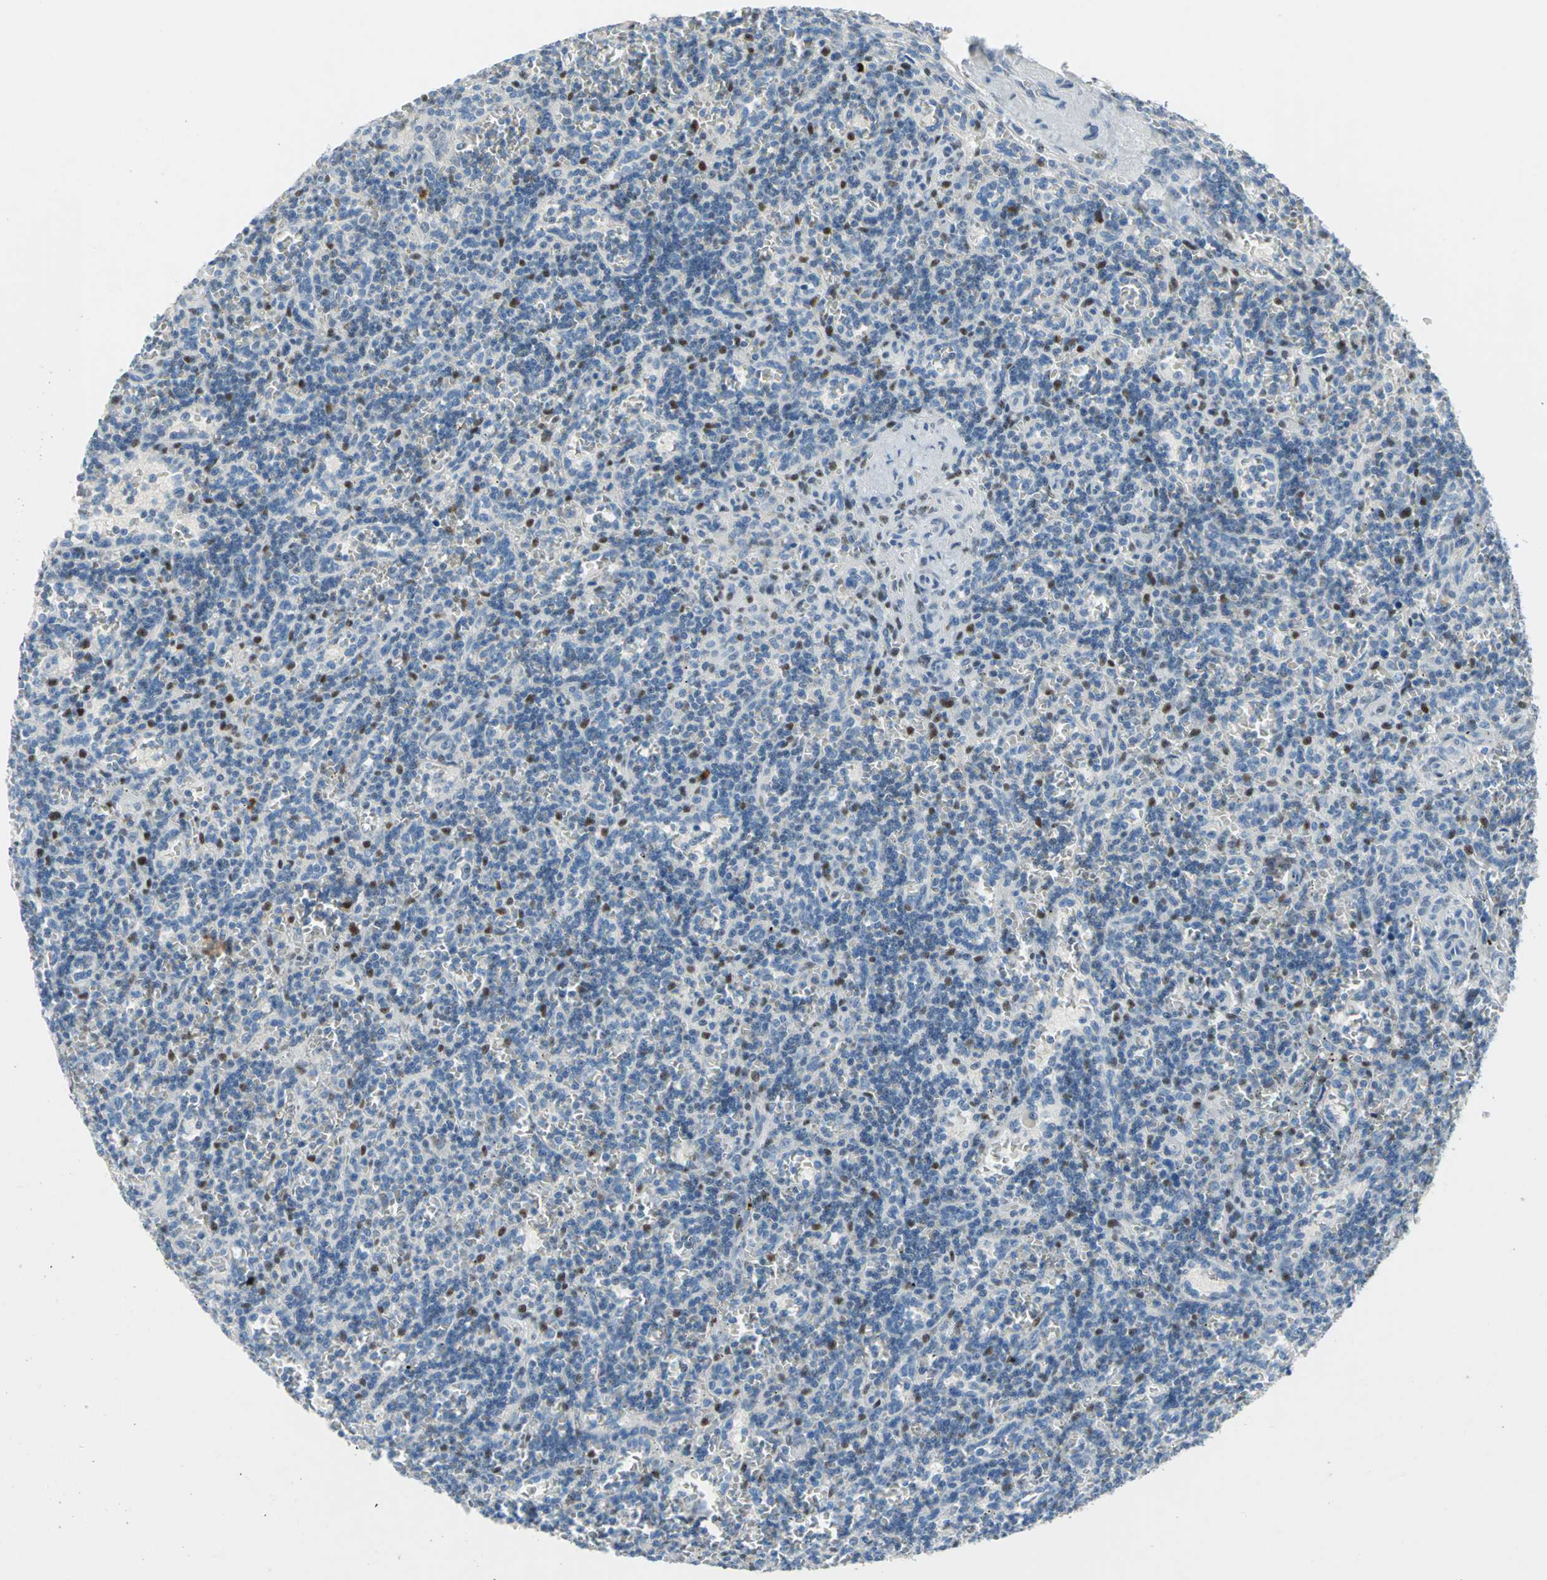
{"staining": {"intensity": "moderate", "quantity": "<25%", "location": "nuclear"}, "tissue": "lymphoma", "cell_type": "Tumor cells", "image_type": "cancer", "snomed": [{"axis": "morphology", "description": "Malignant lymphoma, non-Hodgkin's type, Low grade"}, {"axis": "topography", "description": "Spleen"}], "caption": "Protein expression analysis of low-grade malignant lymphoma, non-Hodgkin's type exhibits moderate nuclear expression in about <25% of tumor cells.", "gene": "NAB2", "patient": {"sex": "male", "age": 73}}